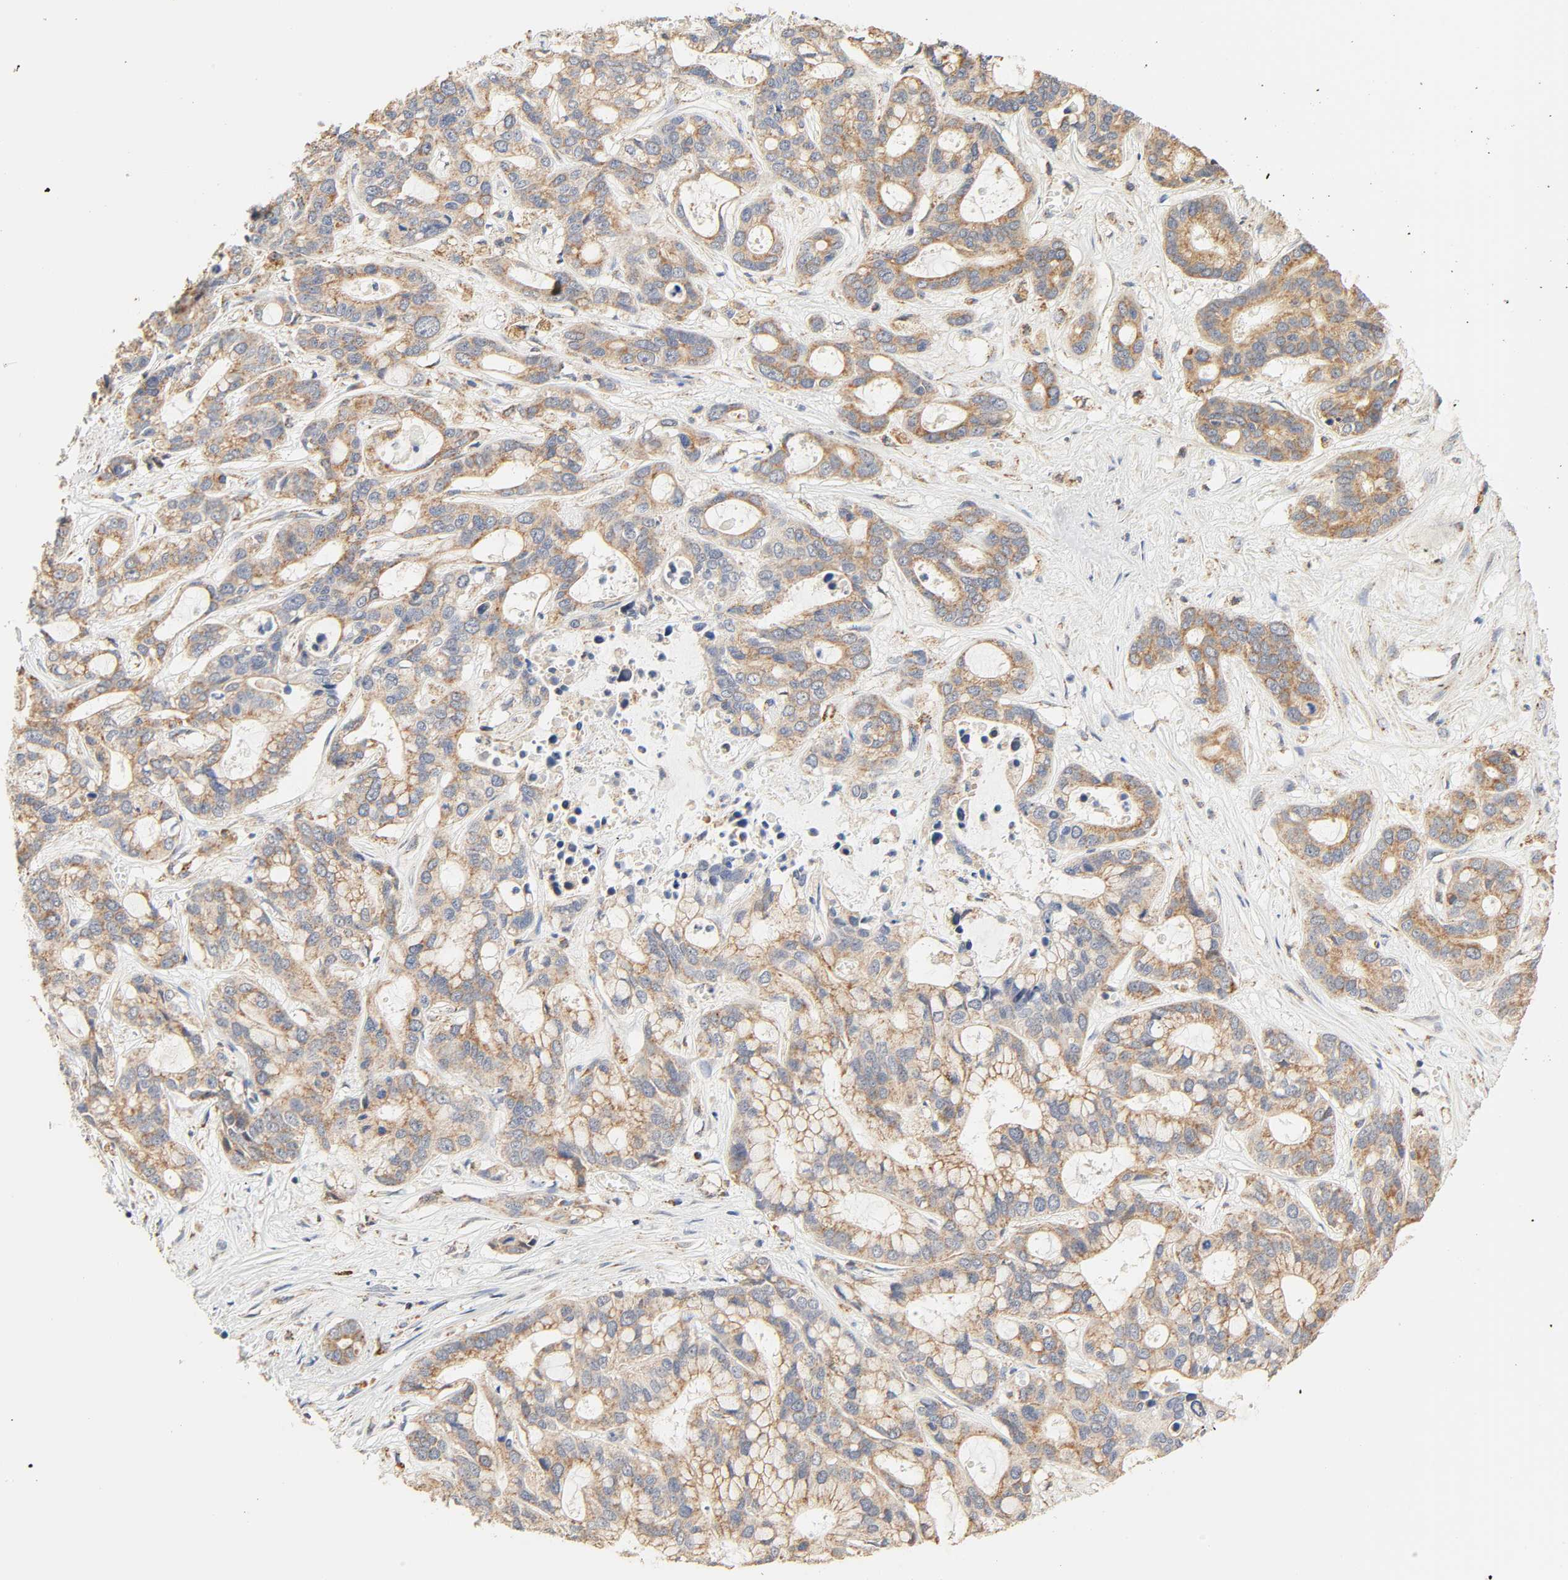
{"staining": {"intensity": "moderate", "quantity": ">75%", "location": "cytoplasmic/membranous"}, "tissue": "liver cancer", "cell_type": "Tumor cells", "image_type": "cancer", "snomed": [{"axis": "morphology", "description": "Cholangiocarcinoma"}, {"axis": "topography", "description": "Liver"}], "caption": "A high-resolution photomicrograph shows immunohistochemistry (IHC) staining of liver cancer, which reveals moderate cytoplasmic/membranous staining in approximately >75% of tumor cells.", "gene": "ZMAT5", "patient": {"sex": "female", "age": 65}}